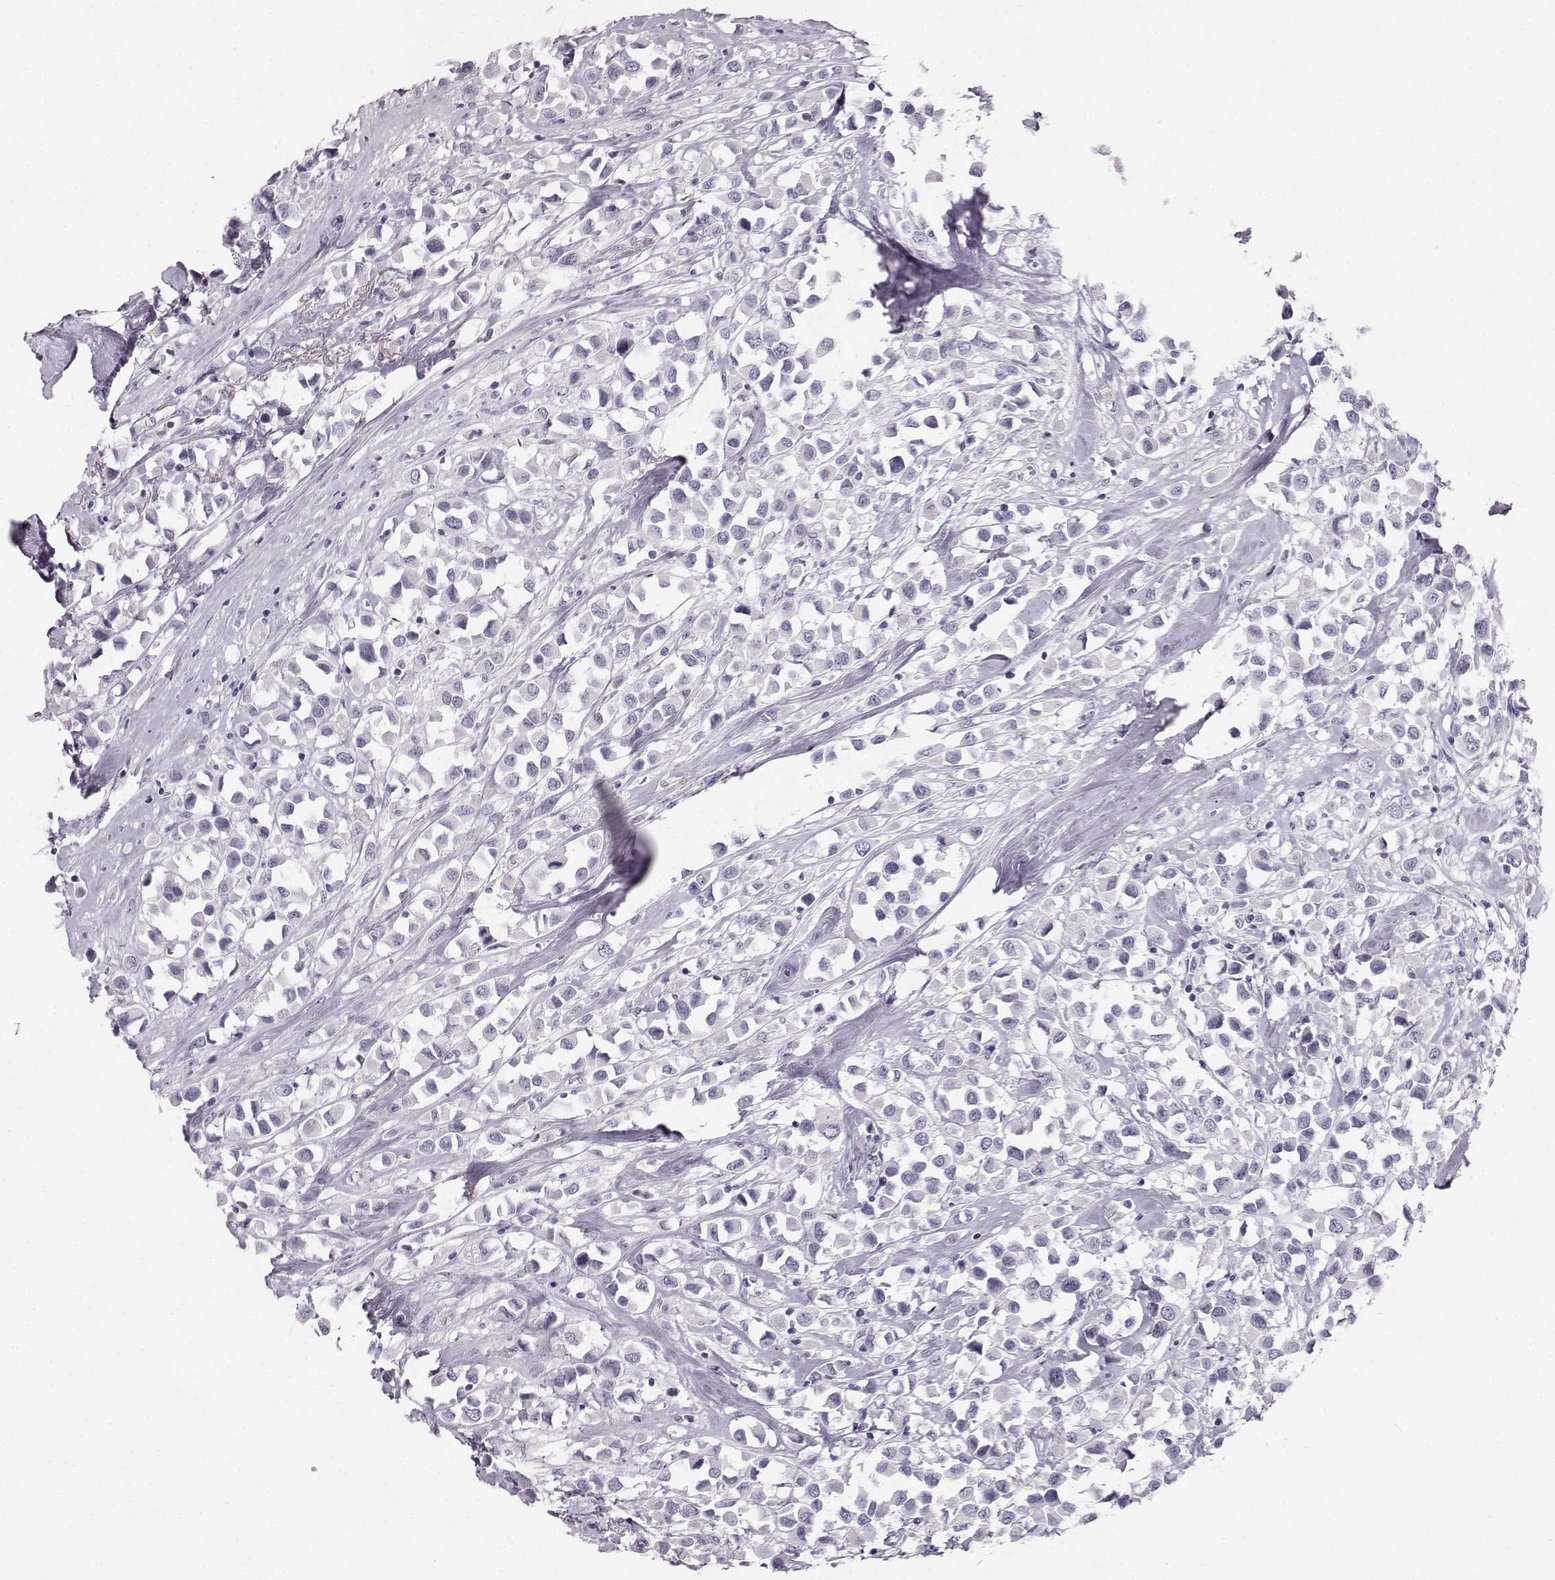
{"staining": {"intensity": "negative", "quantity": "none", "location": "none"}, "tissue": "breast cancer", "cell_type": "Tumor cells", "image_type": "cancer", "snomed": [{"axis": "morphology", "description": "Duct carcinoma"}, {"axis": "topography", "description": "Breast"}], "caption": "Tumor cells show no significant protein expression in breast cancer (invasive ductal carcinoma).", "gene": "CASR", "patient": {"sex": "female", "age": 61}}